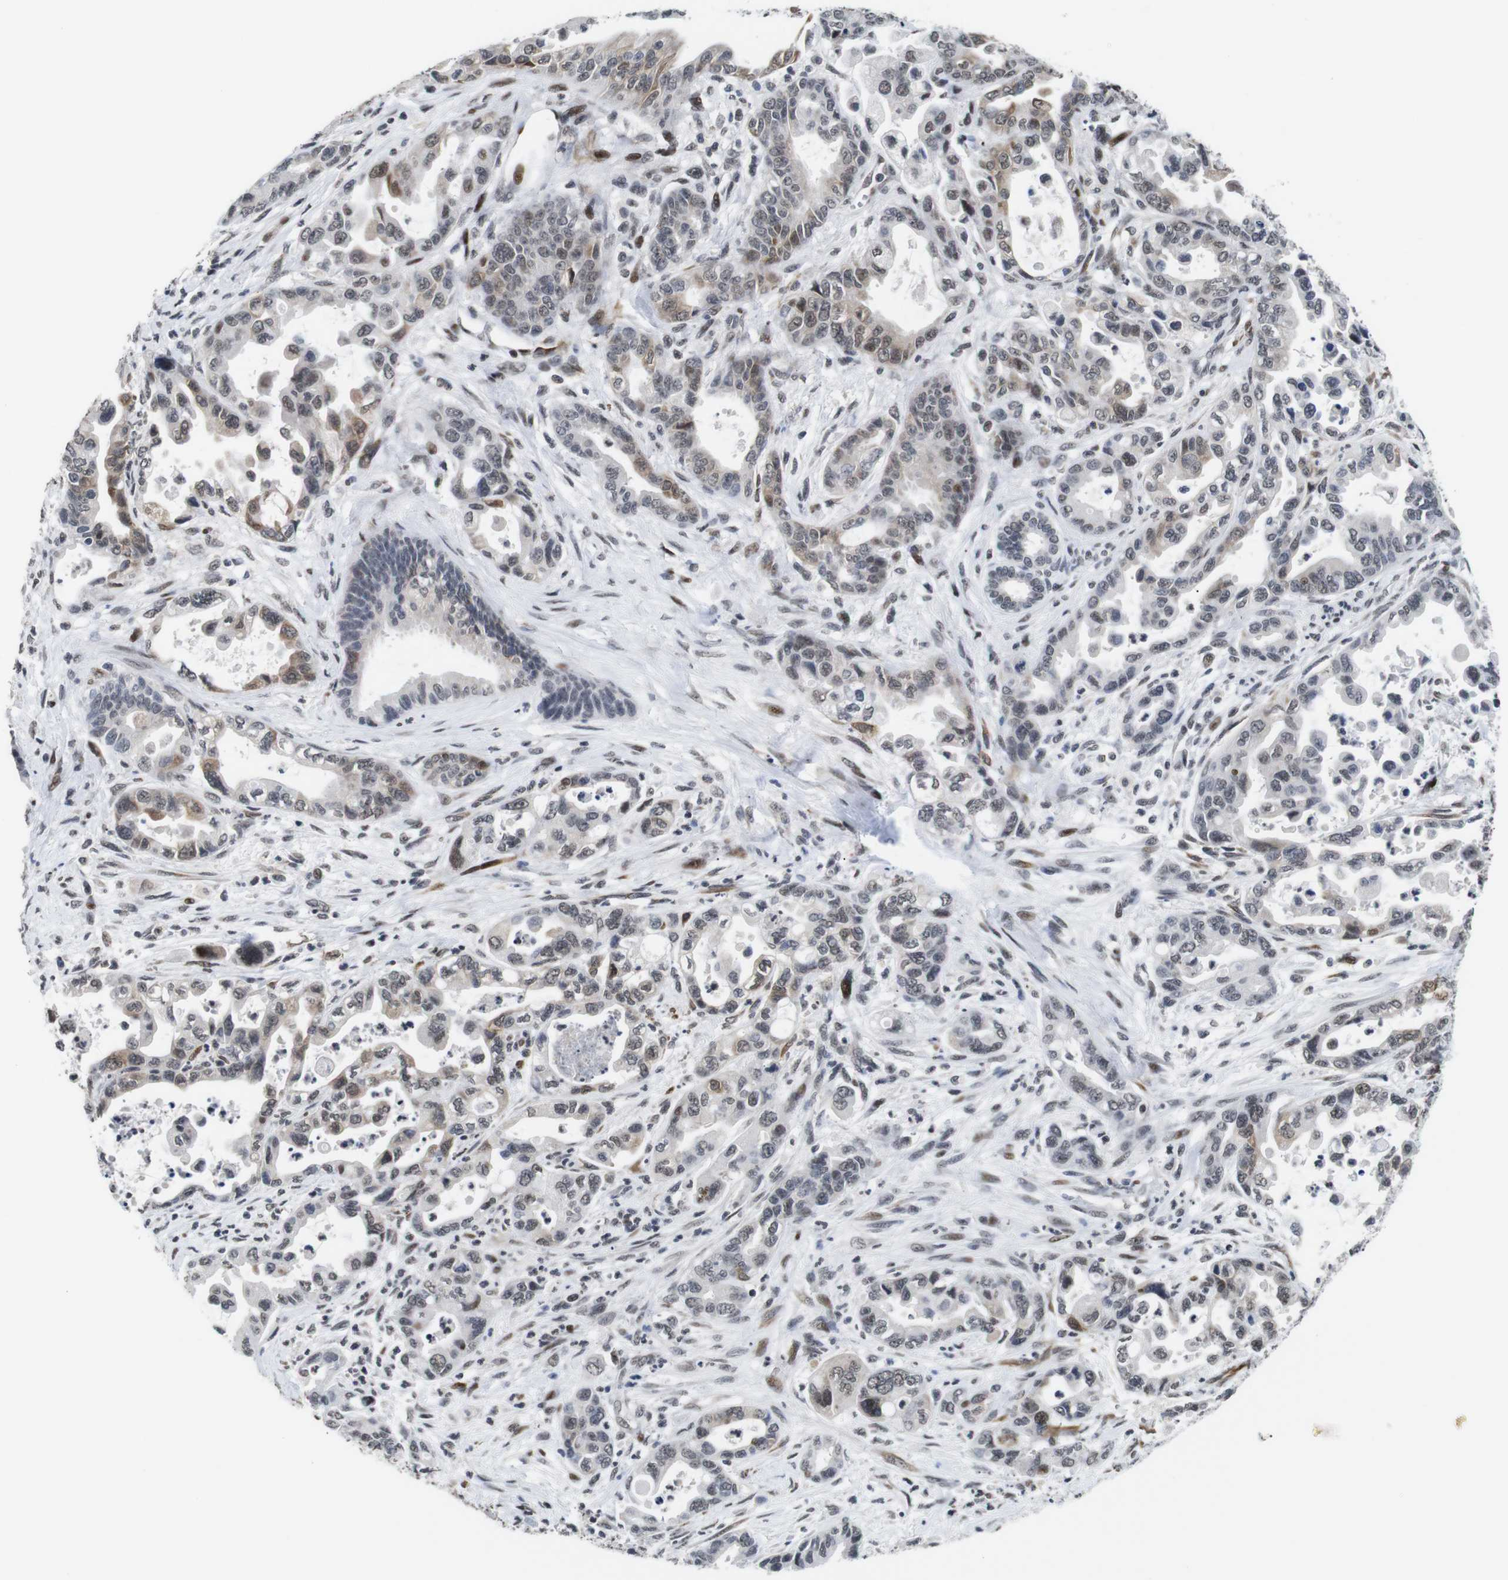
{"staining": {"intensity": "weak", "quantity": "25%-75%", "location": "cytoplasmic/membranous,nuclear"}, "tissue": "pancreatic cancer", "cell_type": "Tumor cells", "image_type": "cancer", "snomed": [{"axis": "morphology", "description": "Adenocarcinoma, NOS"}, {"axis": "topography", "description": "Pancreas"}], "caption": "Immunohistochemistry of pancreatic cancer (adenocarcinoma) exhibits low levels of weak cytoplasmic/membranous and nuclear staining in about 25%-75% of tumor cells.", "gene": "EIF4G1", "patient": {"sex": "male", "age": 70}}